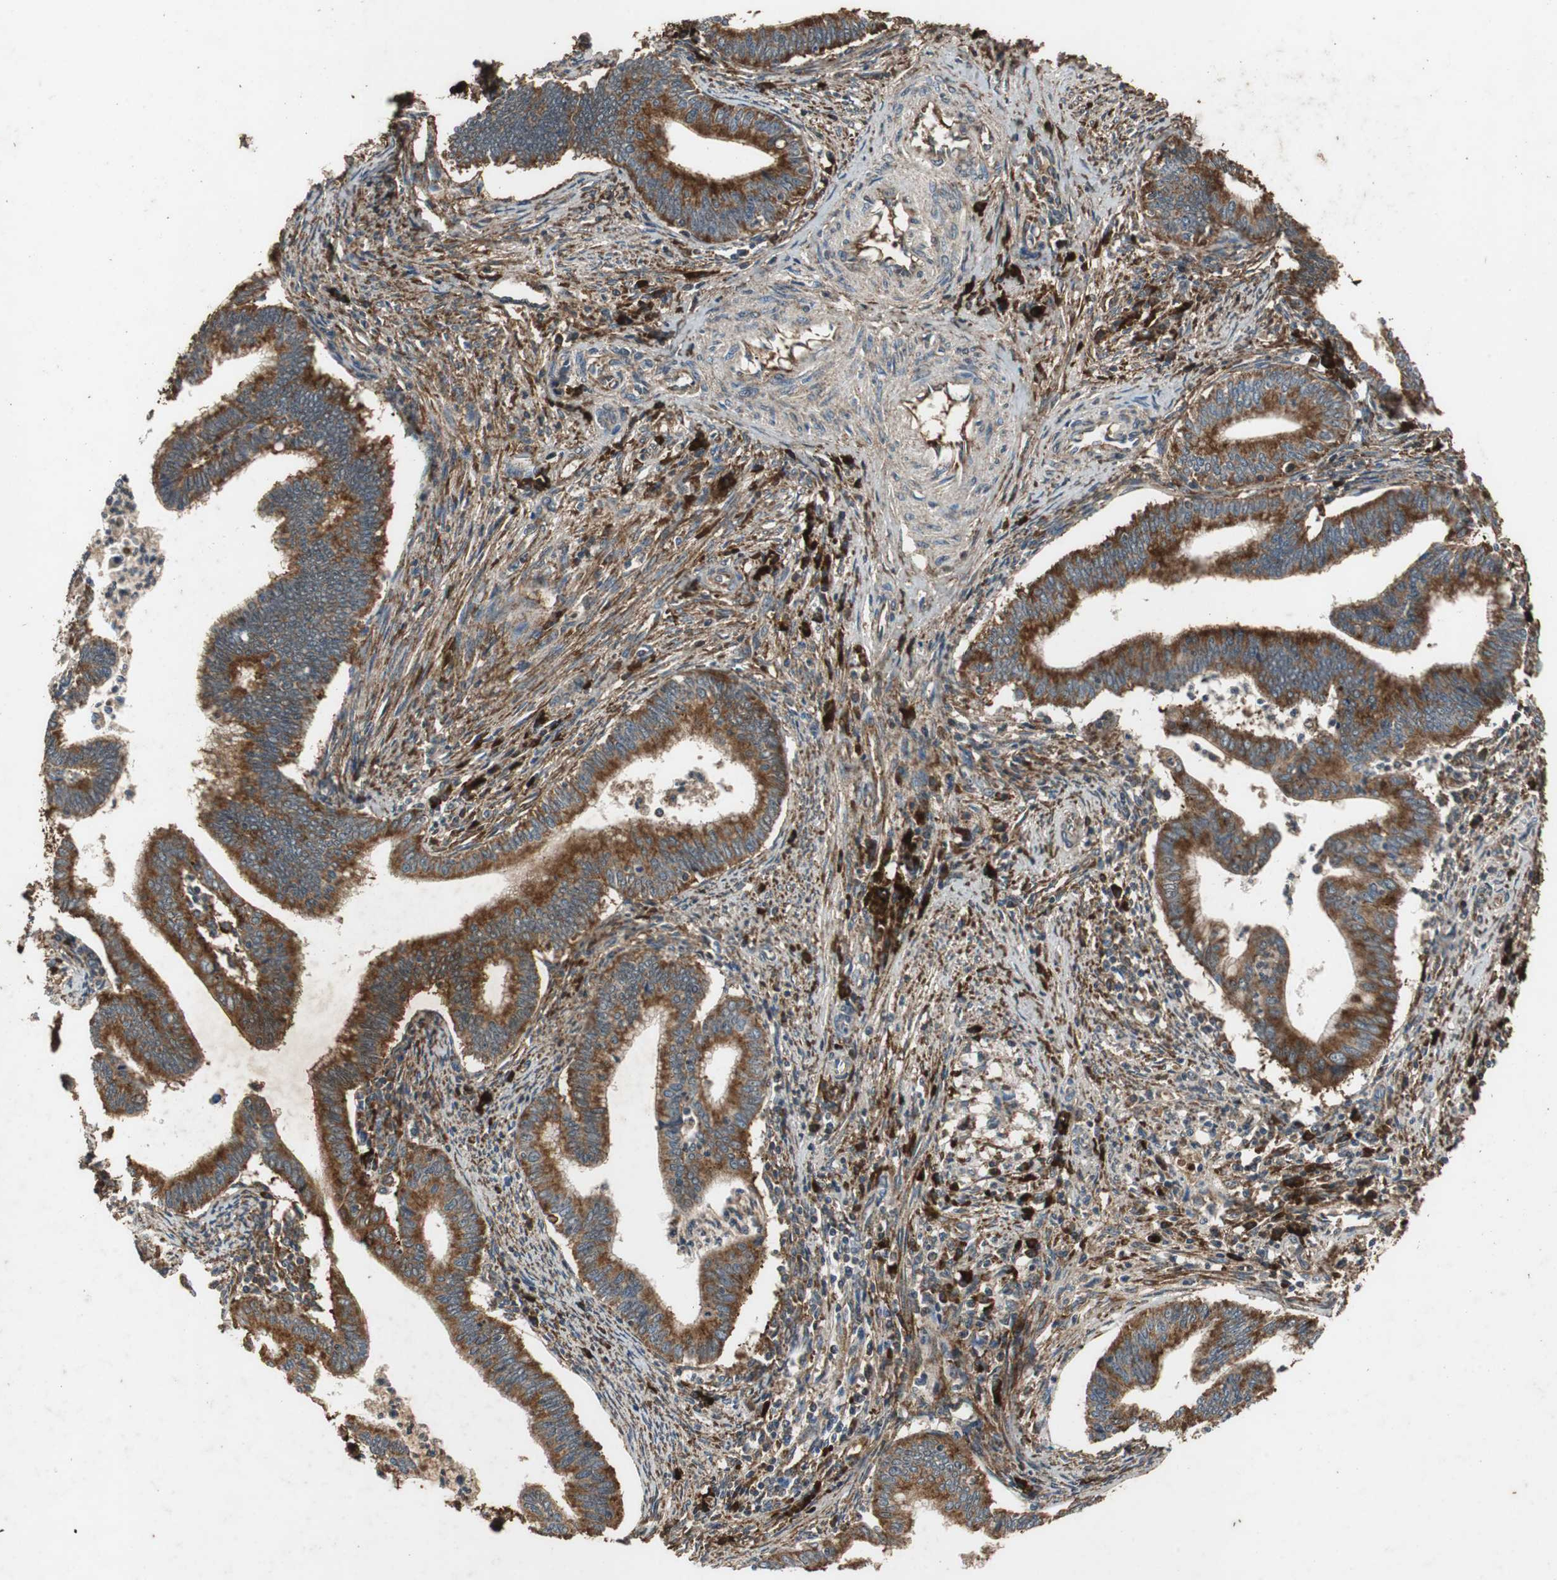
{"staining": {"intensity": "strong", "quantity": ">75%", "location": "cytoplasmic/membranous"}, "tissue": "cervical cancer", "cell_type": "Tumor cells", "image_type": "cancer", "snomed": [{"axis": "morphology", "description": "Adenocarcinoma, NOS"}, {"axis": "topography", "description": "Cervix"}], "caption": "This is an image of immunohistochemistry staining of cervical adenocarcinoma, which shows strong staining in the cytoplasmic/membranous of tumor cells.", "gene": "NAA10", "patient": {"sex": "female", "age": 36}}